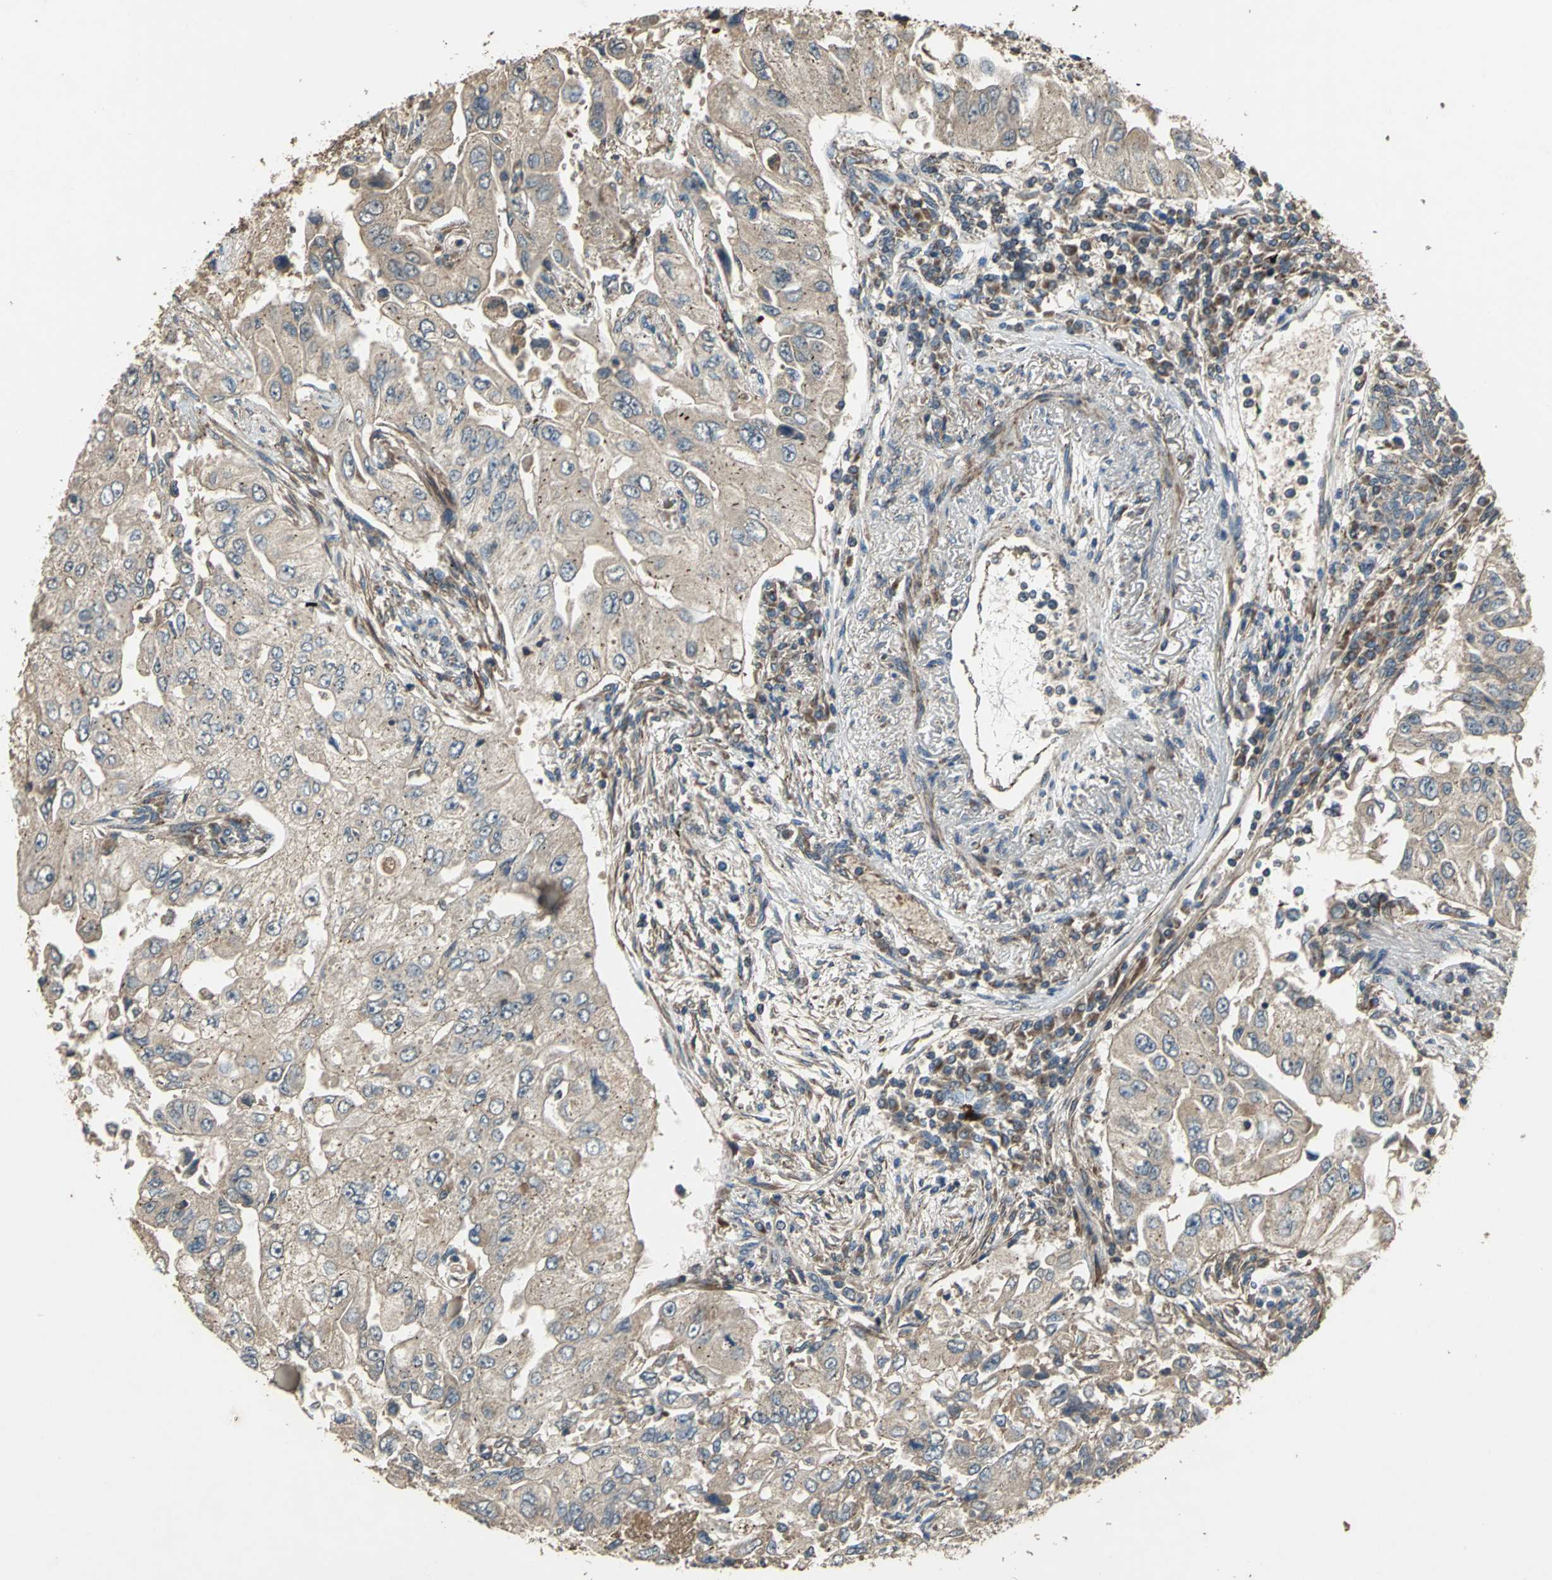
{"staining": {"intensity": "moderate", "quantity": ">75%", "location": "cytoplasmic/membranous"}, "tissue": "lung cancer", "cell_type": "Tumor cells", "image_type": "cancer", "snomed": [{"axis": "morphology", "description": "Adenocarcinoma, NOS"}, {"axis": "topography", "description": "Lung"}], "caption": "Immunohistochemistry (IHC) (DAB (3,3'-diaminobenzidine)) staining of adenocarcinoma (lung) exhibits moderate cytoplasmic/membranous protein positivity in approximately >75% of tumor cells.", "gene": "POLRMT", "patient": {"sex": "male", "age": 84}}